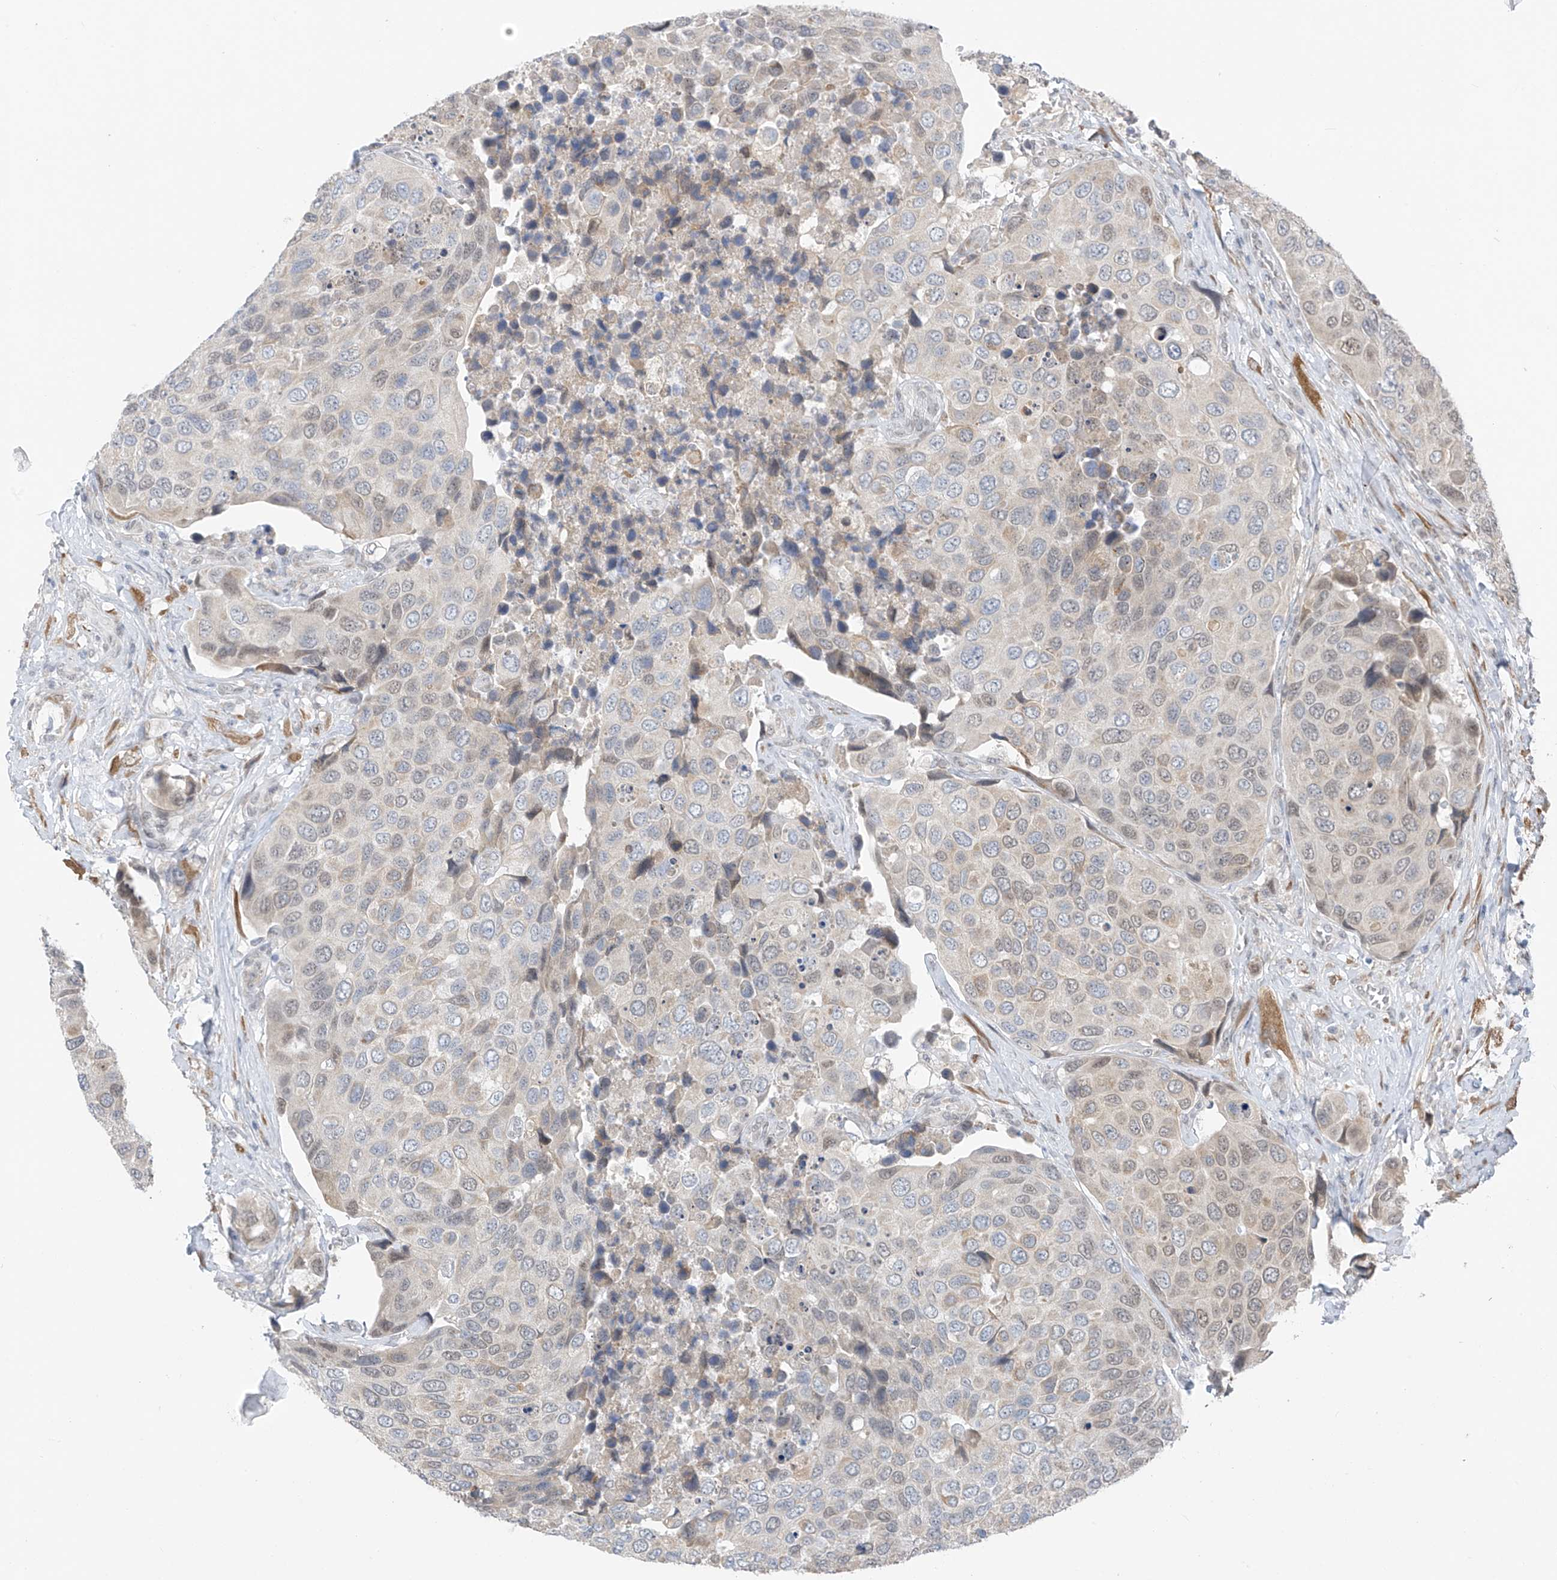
{"staining": {"intensity": "negative", "quantity": "none", "location": "none"}, "tissue": "urothelial cancer", "cell_type": "Tumor cells", "image_type": "cancer", "snomed": [{"axis": "morphology", "description": "Urothelial carcinoma, High grade"}, {"axis": "topography", "description": "Urinary bladder"}], "caption": "Immunohistochemistry (IHC) micrograph of human urothelial cancer stained for a protein (brown), which shows no positivity in tumor cells.", "gene": "CYP4V2", "patient": {"sex": "male", "age": 74}}